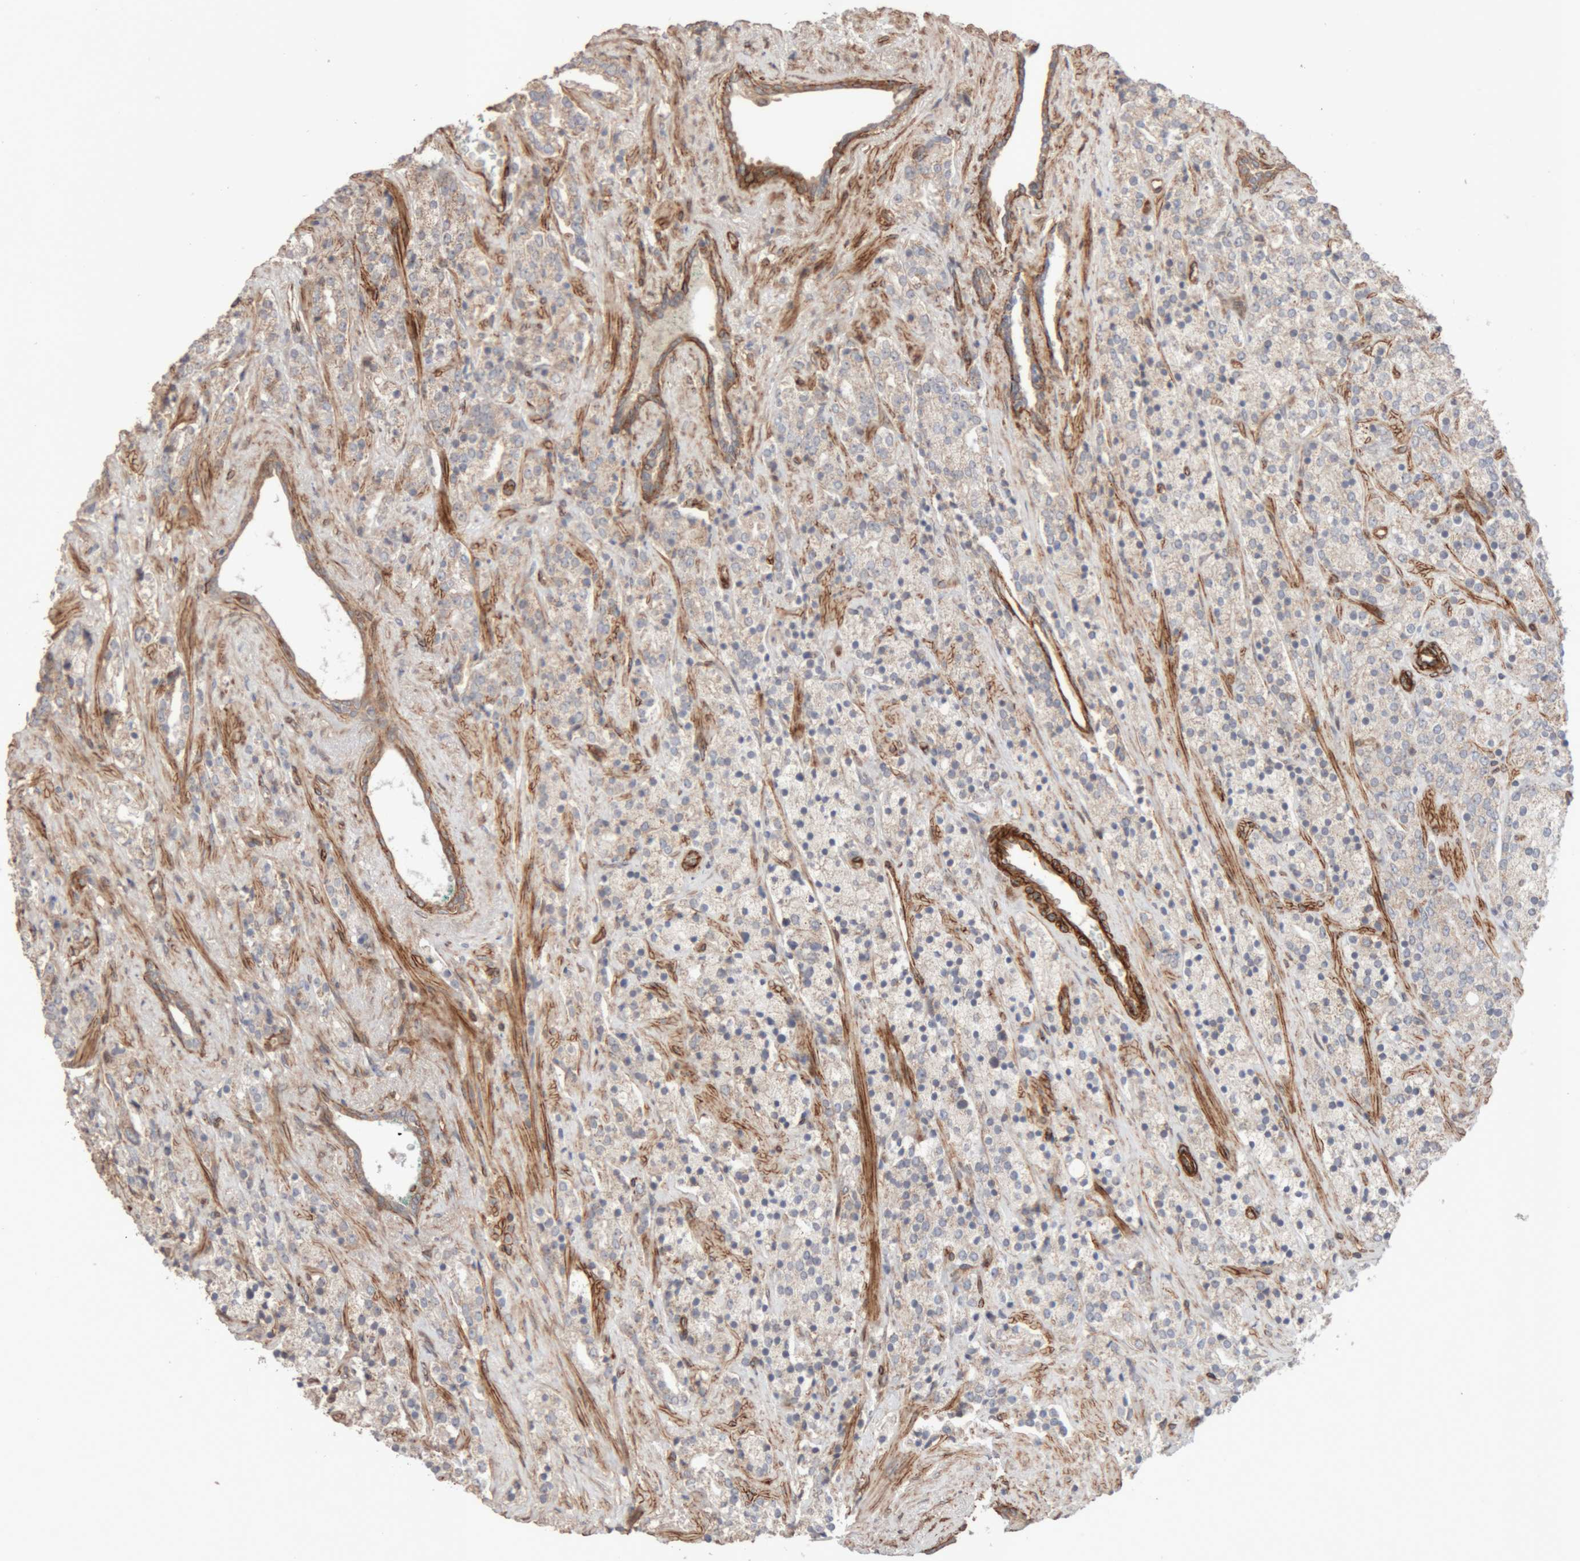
{"staining": {"intensity": "weak", "quantity": "<25%", "location": "cytoplasmic/membranous"}, "tissue": "prostate cancer", "cell_type": "Tumor cells", "image_type": "cancer", "snomed": [{"axis": "morphology", "description": "Adenocarcinoma, High grade"}, {"axis": "topography", "description": "Prostate"}], "caption": "Photomicrograph shows no protein positivity in tumor cells of prostate cancer (adenocarcinoma (high-grade)) tissue. (Brightfield microscopy of DAB (3,3'-diaminobenzidine) IHC at high magnification).", "gene": "RAB32", "patient": {"sex": "male", "age": 71}}